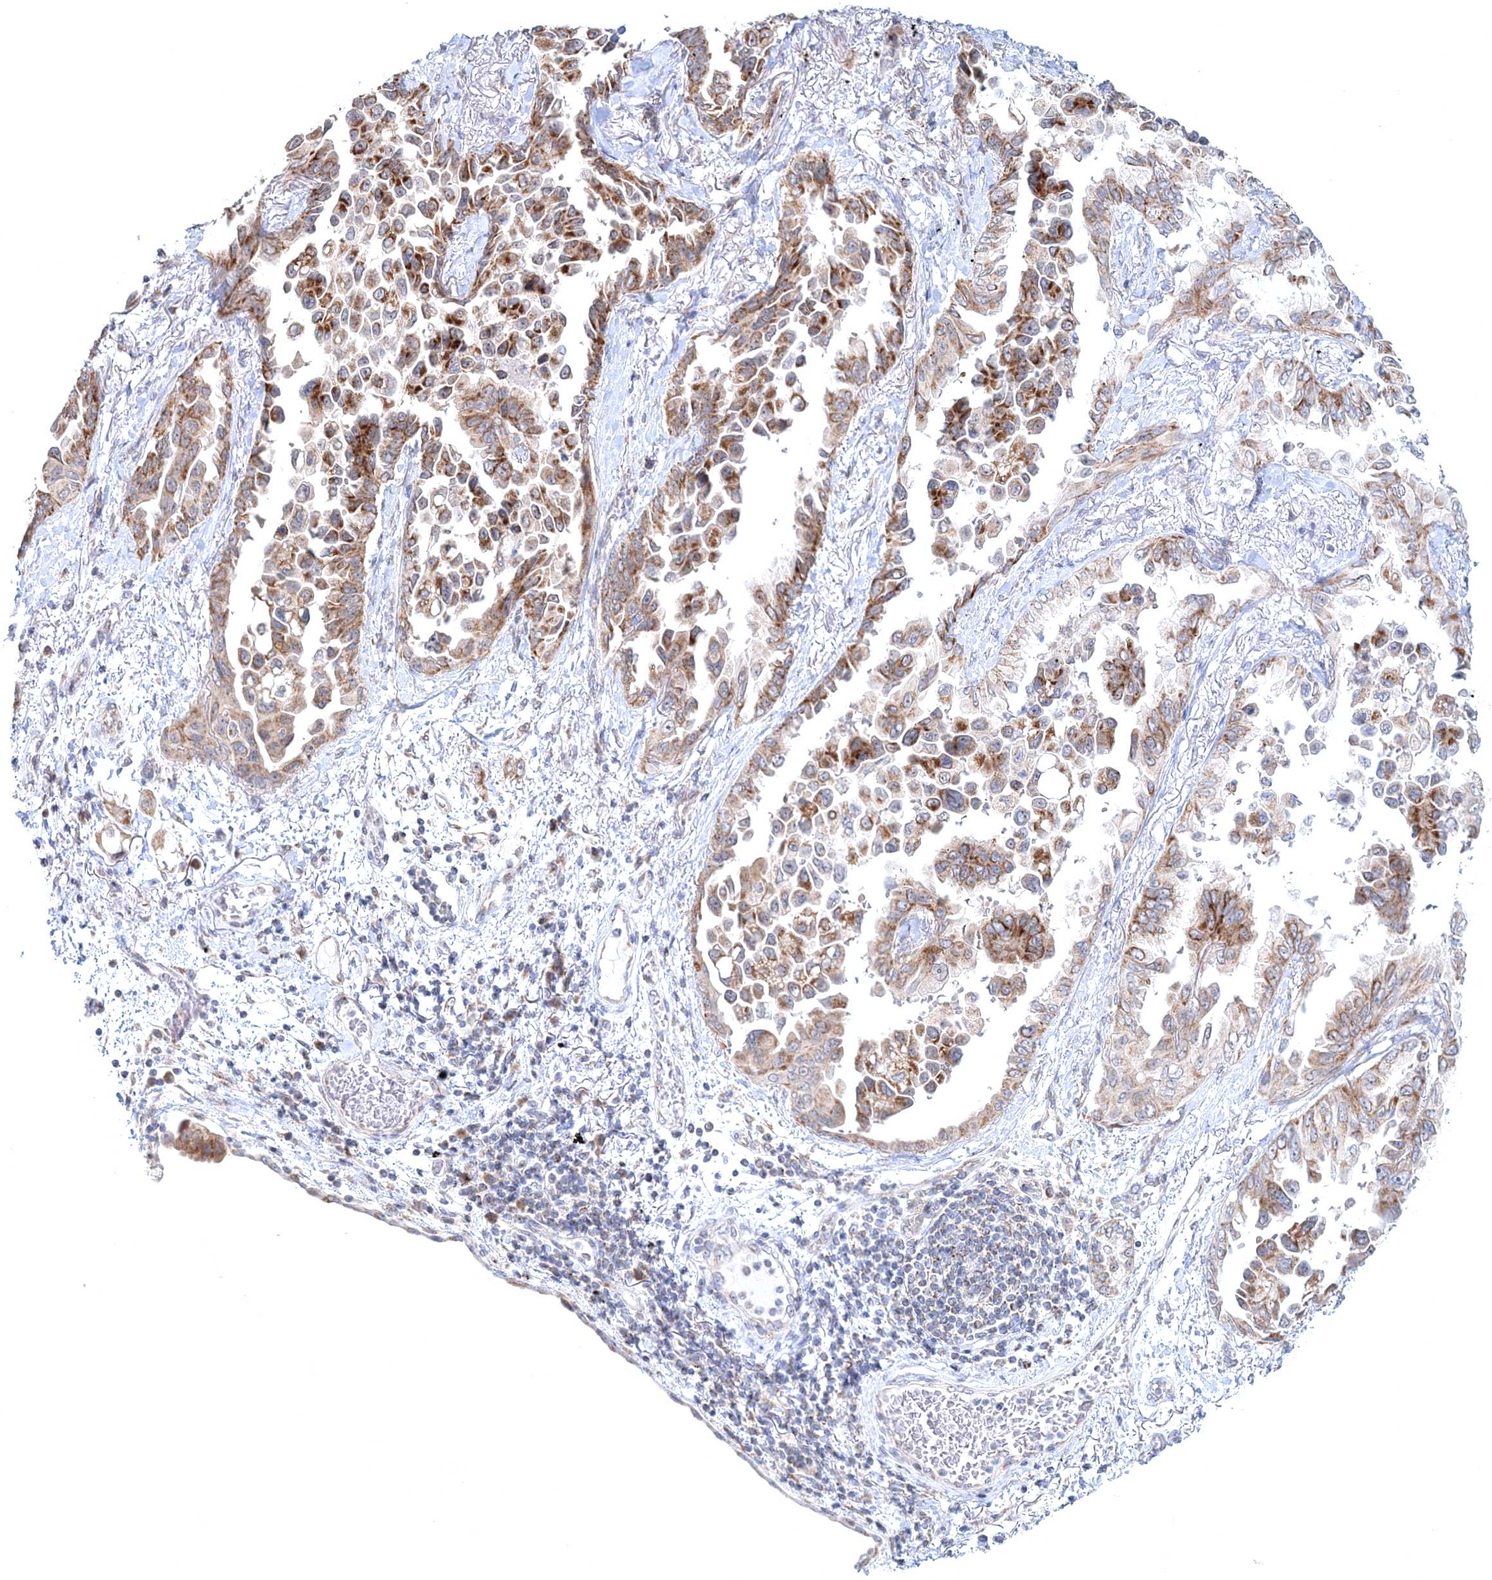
{"staining": {"intensity": "moderate", "quantity": ">75%", "location": "cytoplasmic/membranous"}, "tissue": "lung cancer", "cell_type": "Tumor cells", "image_type": "cancer", "snomed": [{"axis": "morphology", "description": "Adenocarcinoma, NOS"}, {"axis": "topography", "description": "Lung"}], "caption": "Approximately >75% of tumor cells in lung adenocarcinoma show moderate cytoplasmic/membranous protein positivity as visualized by brown immunohistochemical staining.", "gene": "RNF150", "patient": {"sex": "female", "age": 67}}